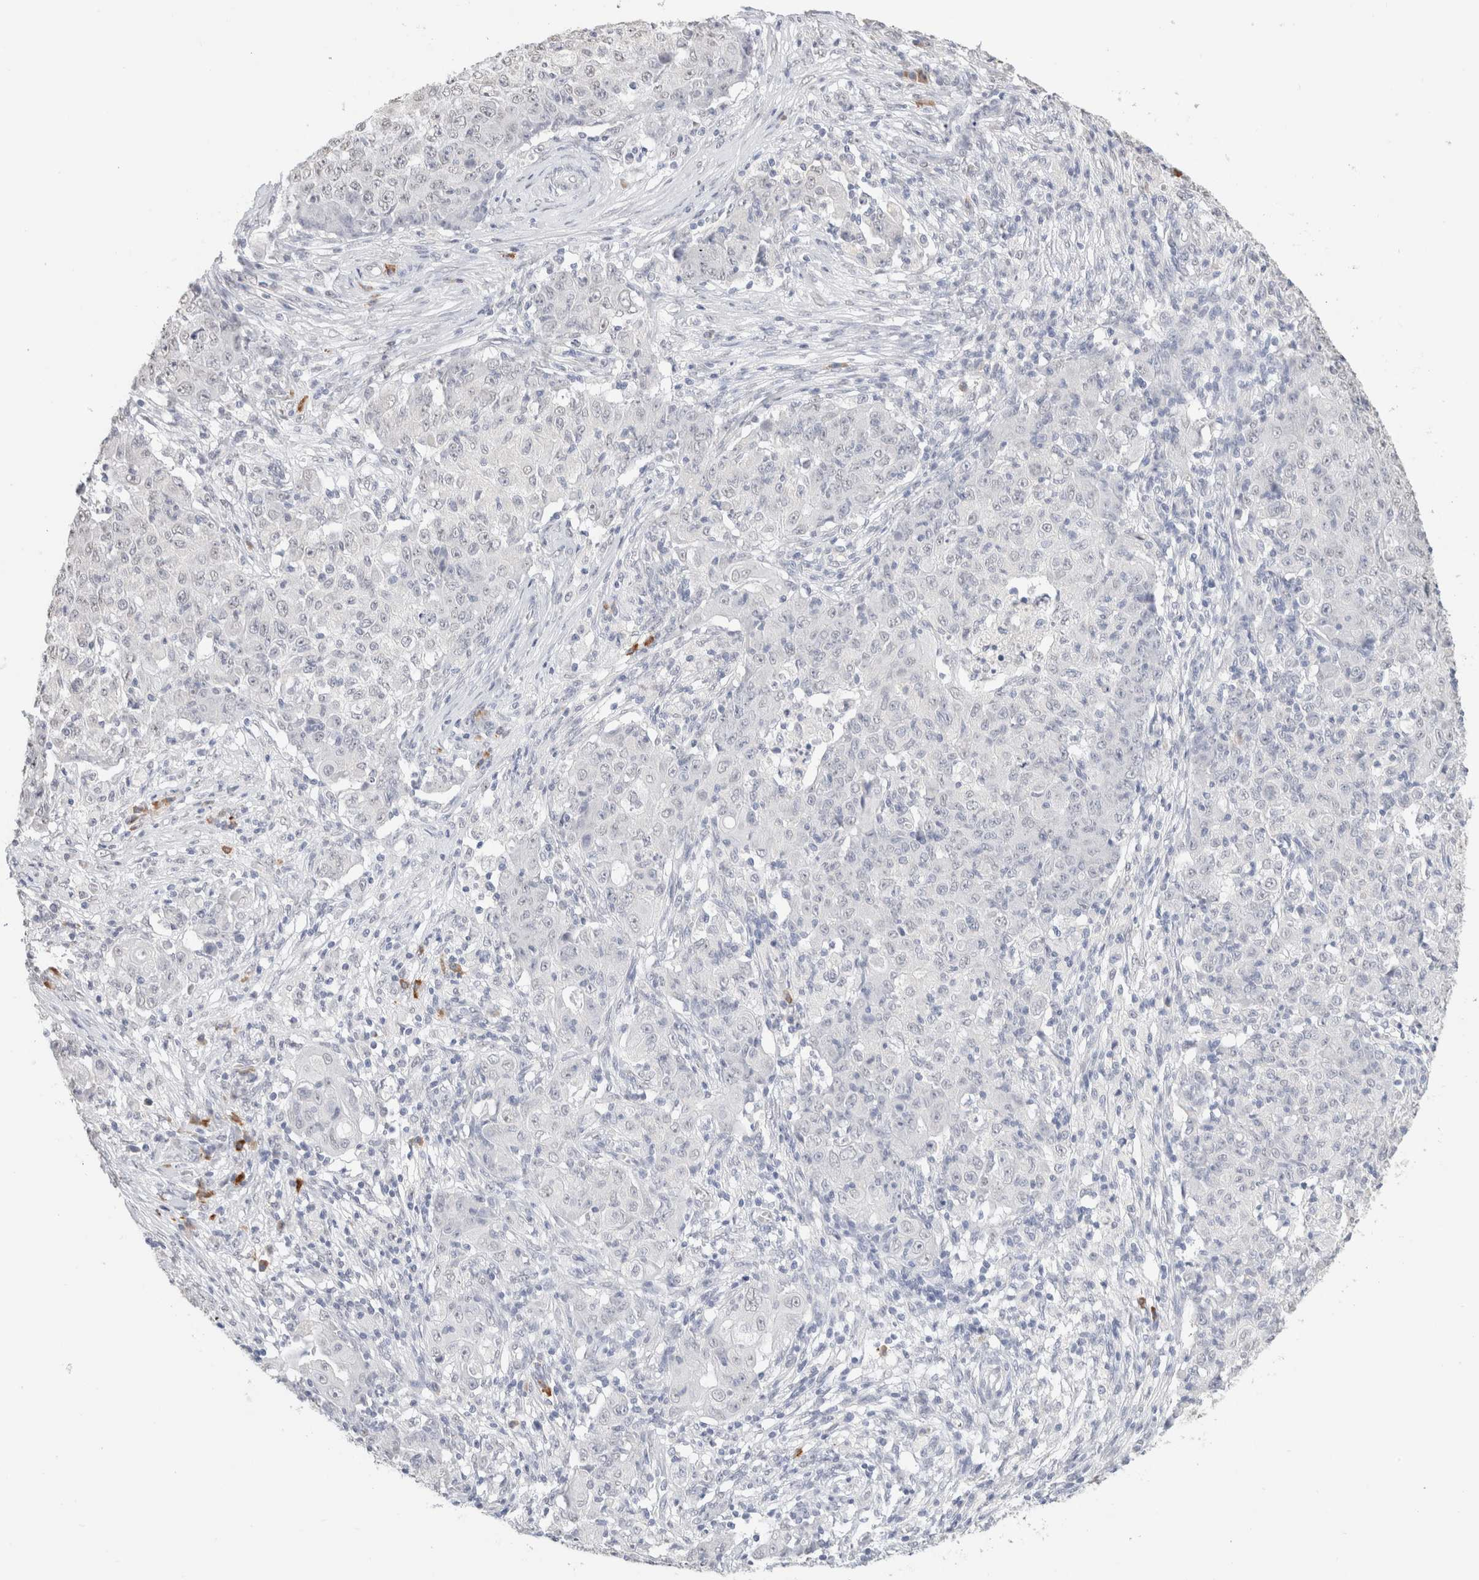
{"staining": {"intensity": "negative", "quantity": "none", "location": "none"}, "tissue": "ovarian cancer", "cell_type": "Tumor cells", "image_type": "cancer", "snomed": [{"axis": "morphology", "description": "Carcinoma, endometroid"}, {"axis": "topography", "description": "Ovary"}], "caption": "The histopathology image reveals no significant expression in tumor cells of ovarian endometroid carcinoma. (DAB immunohistochemistry (IHC) with hematoxylin counter stain).", "gene": "CD80", "patient": {"sex": "female", "age": 42}}